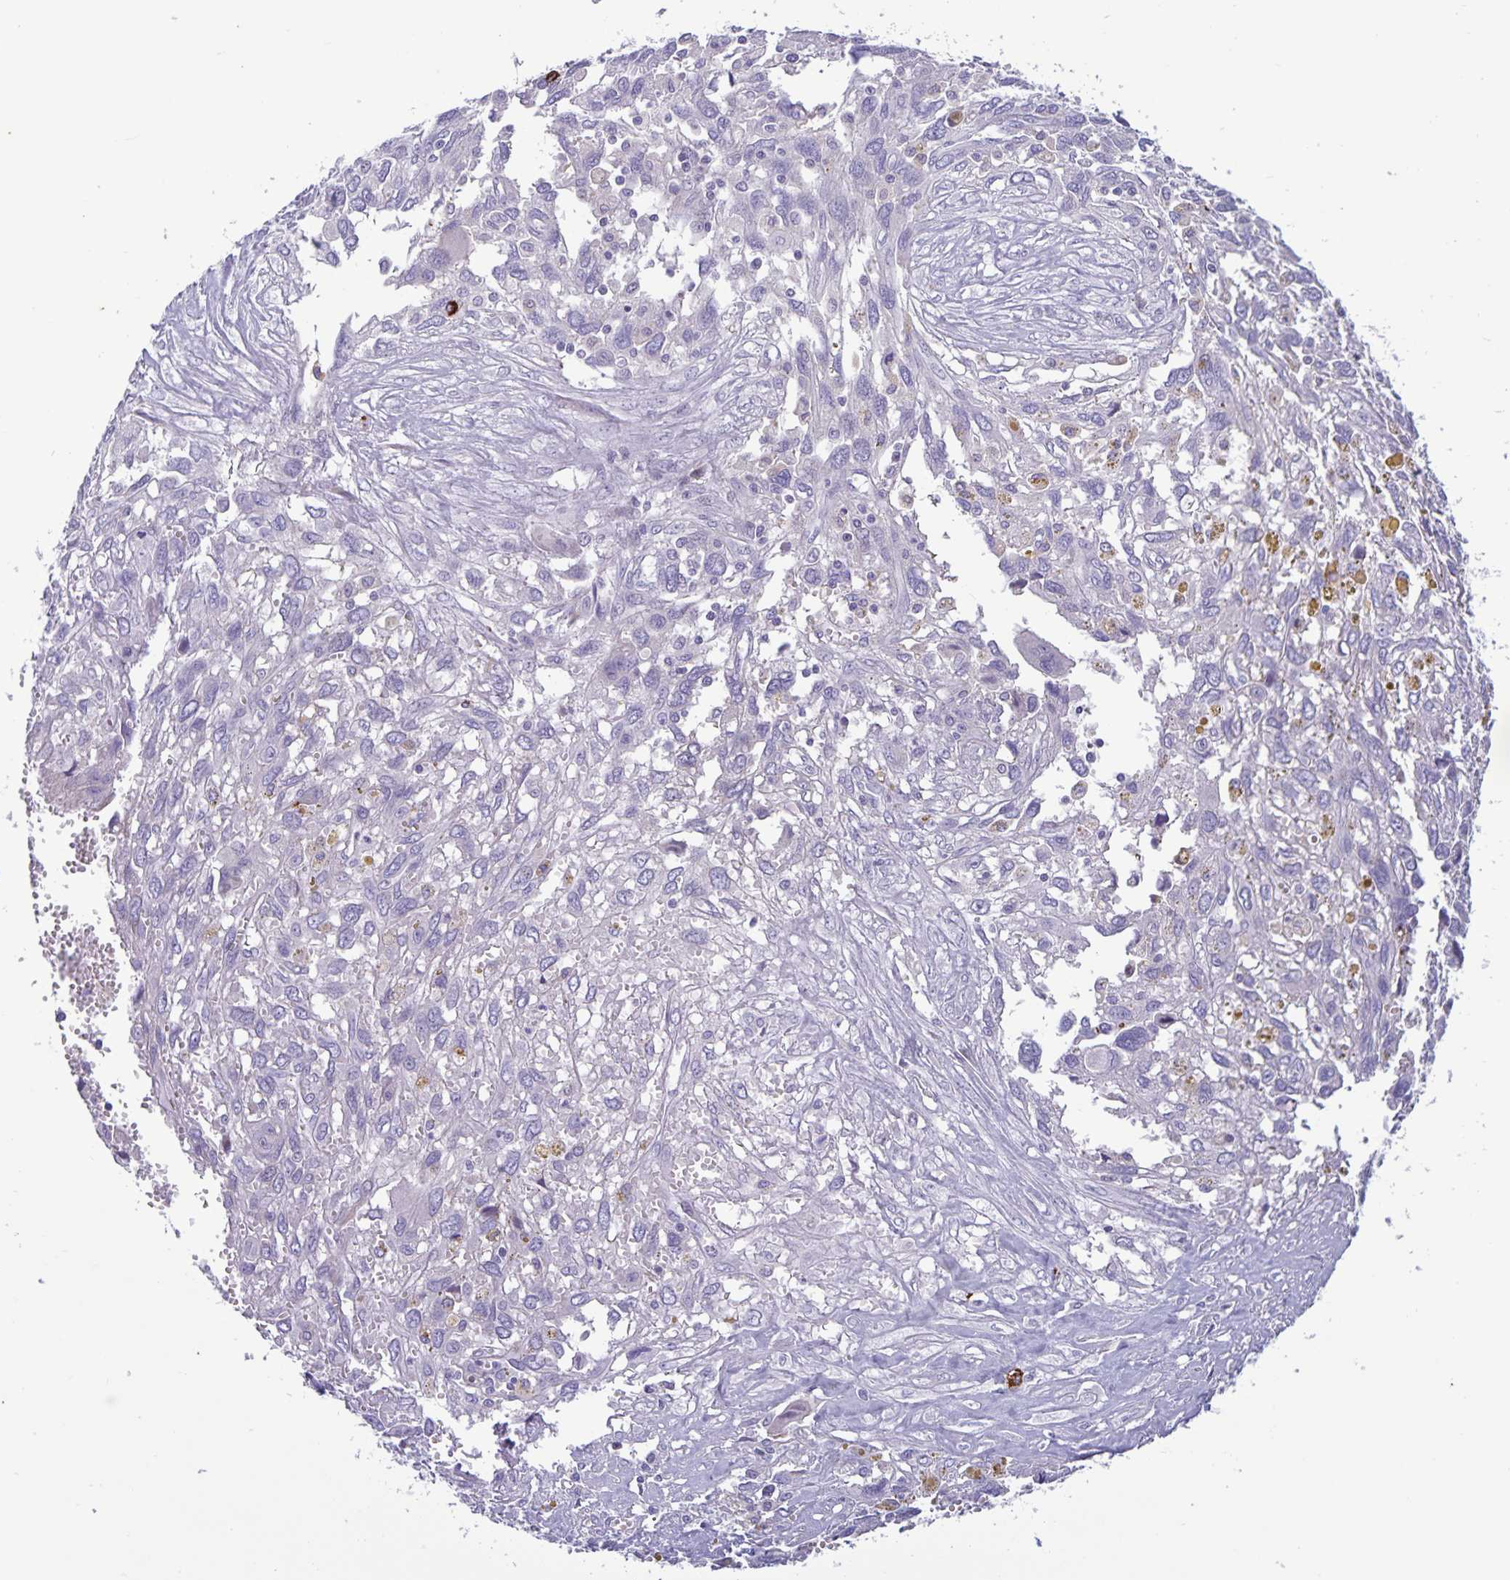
{"staining": {"intensity": "negative", "quantity": "none", "location": "none"}, "tissue": "pancreatic cancer", "cell_type": "Tumor cells", "image_type": "cancer", "snomed": [{"axis": "morphology", "description": "Adenocarcinoma, NOS"}, {"axis": "topography", "description": "Pancreas"}], "caption": "Immunohistochemical staining of human adenocarcinoma (pancreatic) reveals no significant positivity in tumor cells. The staining was performed using DAB to visualize the protein expression in brown, while the nuclei were stained in blue with hematoxylin (Magnification: 20x).", "gene": "IBTK", "patient": {"sex": "female", "age": 47}}